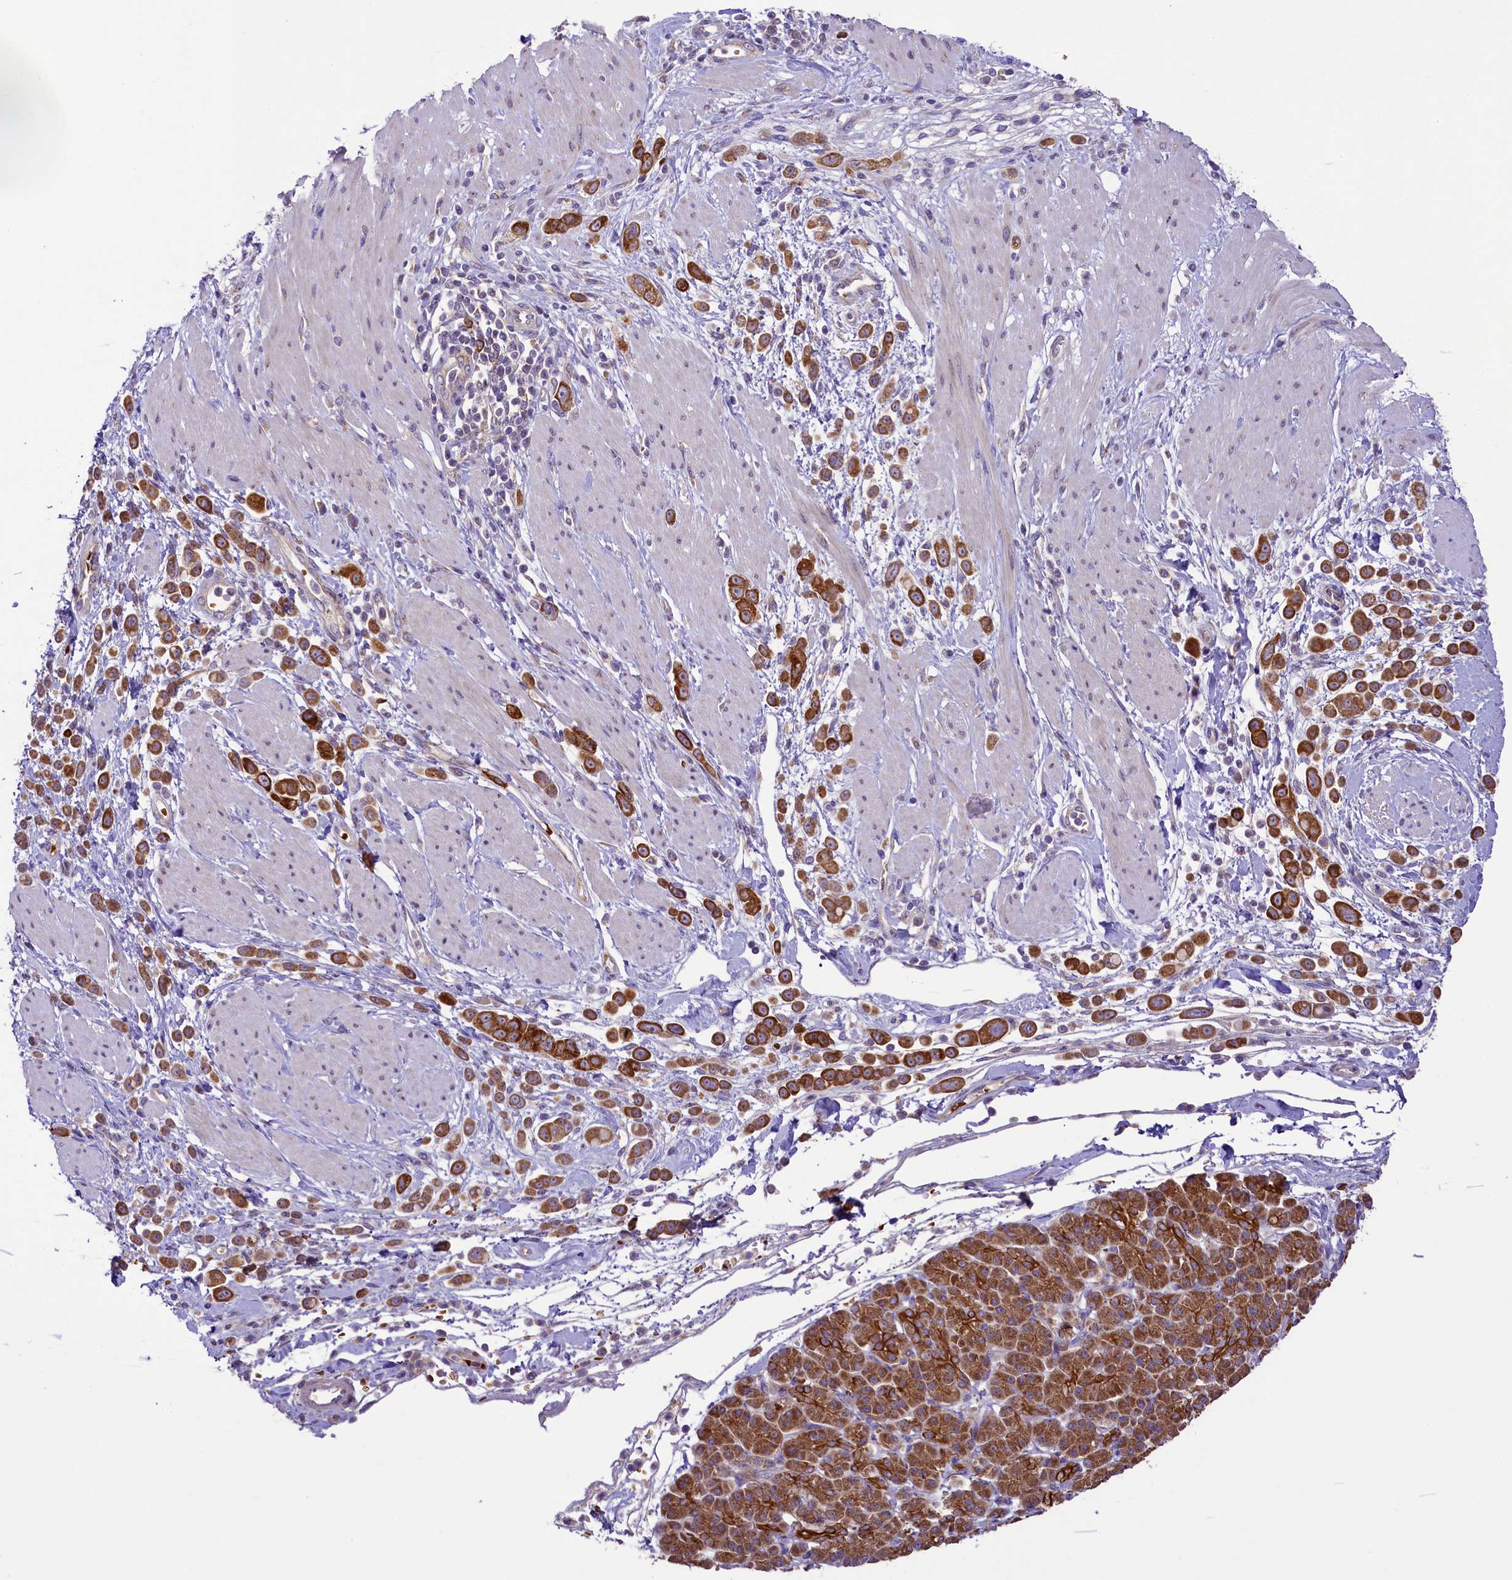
{"staining": {"intensity": "strong", "quantity": ">75%", "location": "cytoplasmic/membranous"}, "tissue": "pancreatic cancer", "cell_type": "Tumor cells", "image_type": "cancer", "snomed": [{"axis": "morphology", "description": "Normal tissue, NOS"}, {"axis": "morphology", "description": "Adenocarcinoma, NOS"}, {"axis": "topography", "description": "Pancreas"}], "caption": "This image shows IHC staining of human adenocarcinoma (pancreatic), with high strong cytoplasmic/membranous staining in approximately >75% of tumor cells.", "gene": "LARP4", "patient": {"sex": "female", "age": 64}}